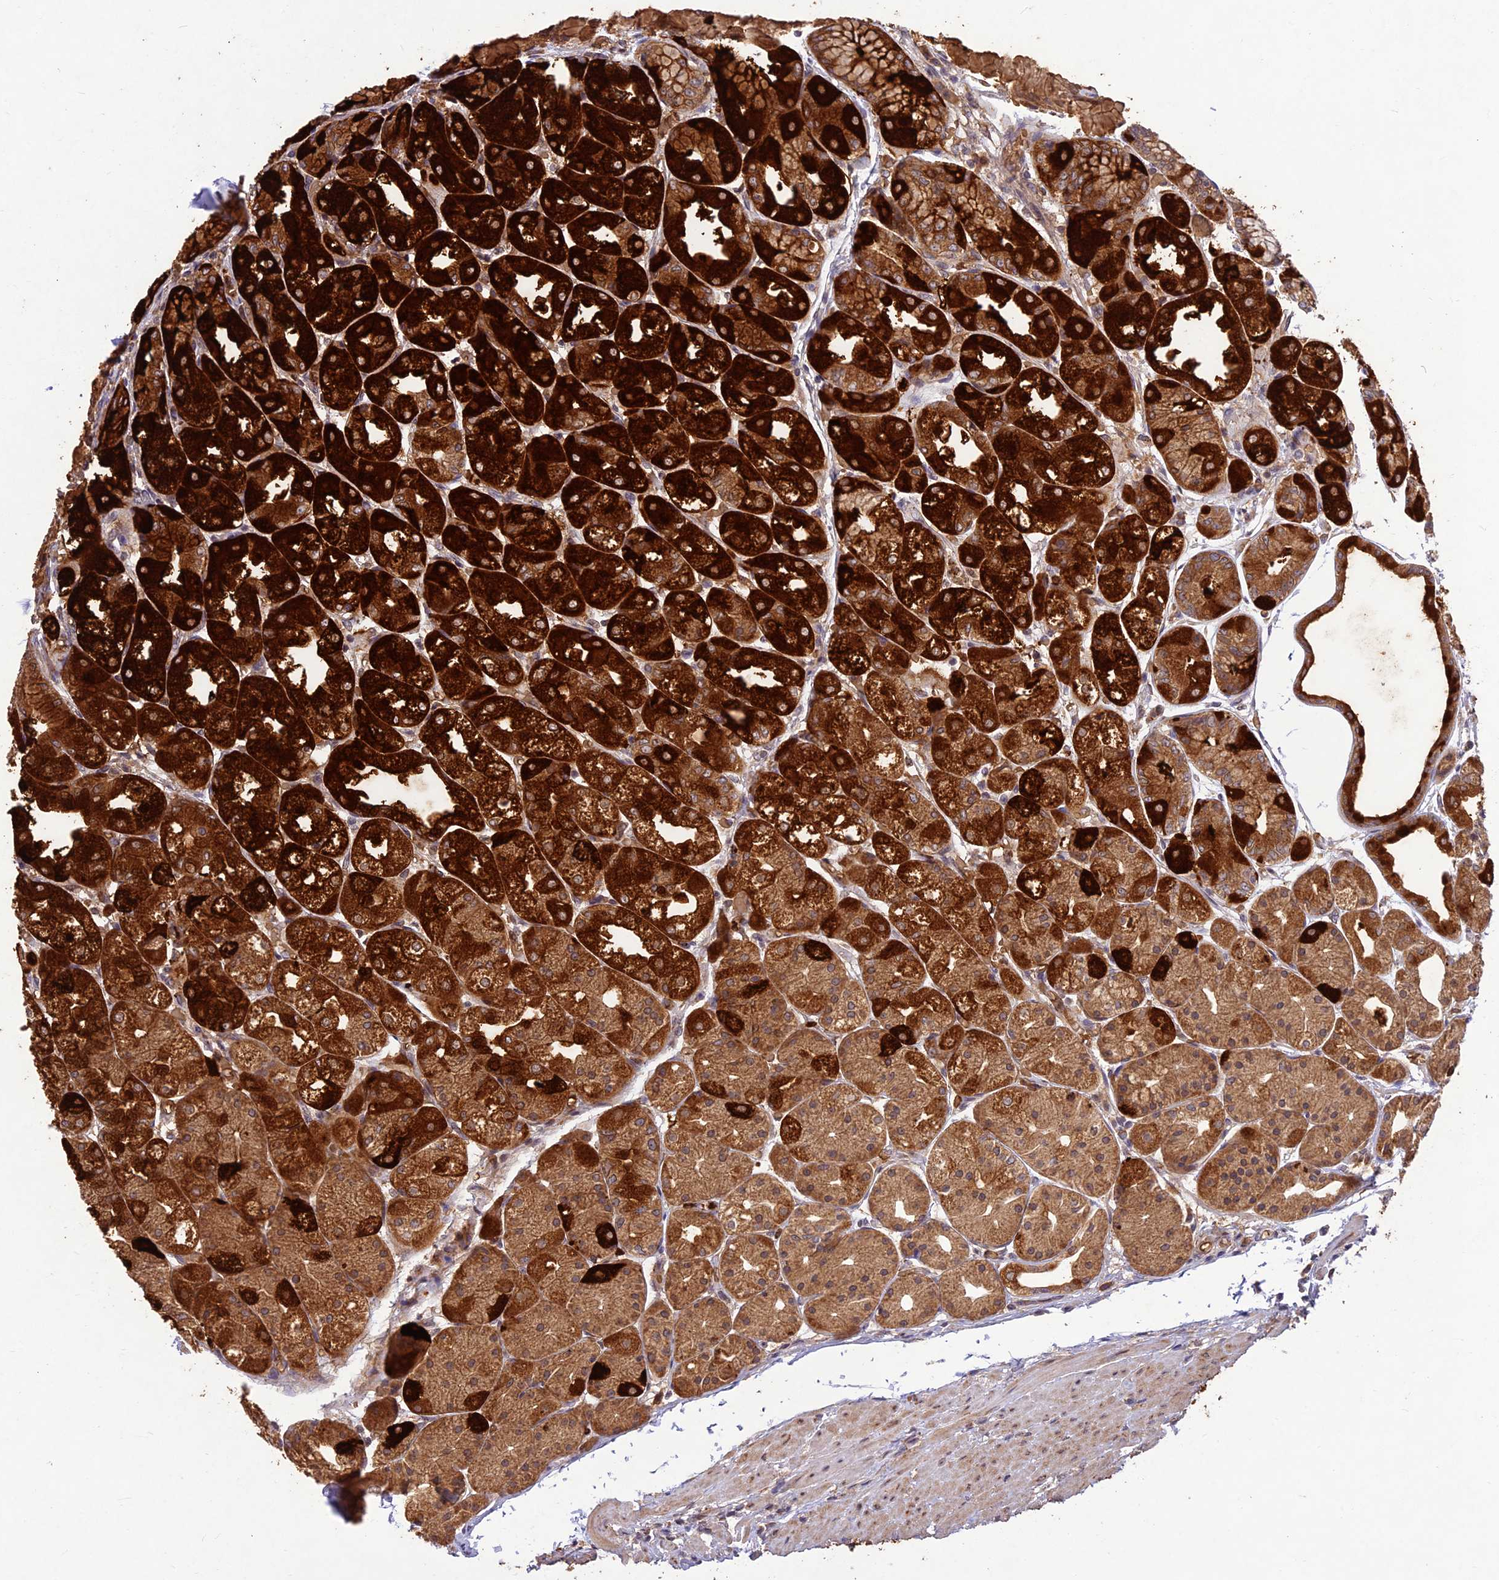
{"staining": {"intensity": "strong", "quantity": ">75%", "location": "cytoplasmic/membranous"}, "tissue": "stomach", "cell_type": "Glandular cells", "image_type": "normal", "snomed": [{"axis": "morphology", "description": "Normal tissue, NOS"}, {"axis": "topography", "description": "Stomach, upper"}], "caption": "A photomicrograph showing strong cytoplasmic/membranous expression in approximately >75% of glandular cells in unremarkable stomach, as visualized by brown immunohistochemical staining.", "gene": "PPP1R11", "patient": {"sex": "male", "age": 72}}